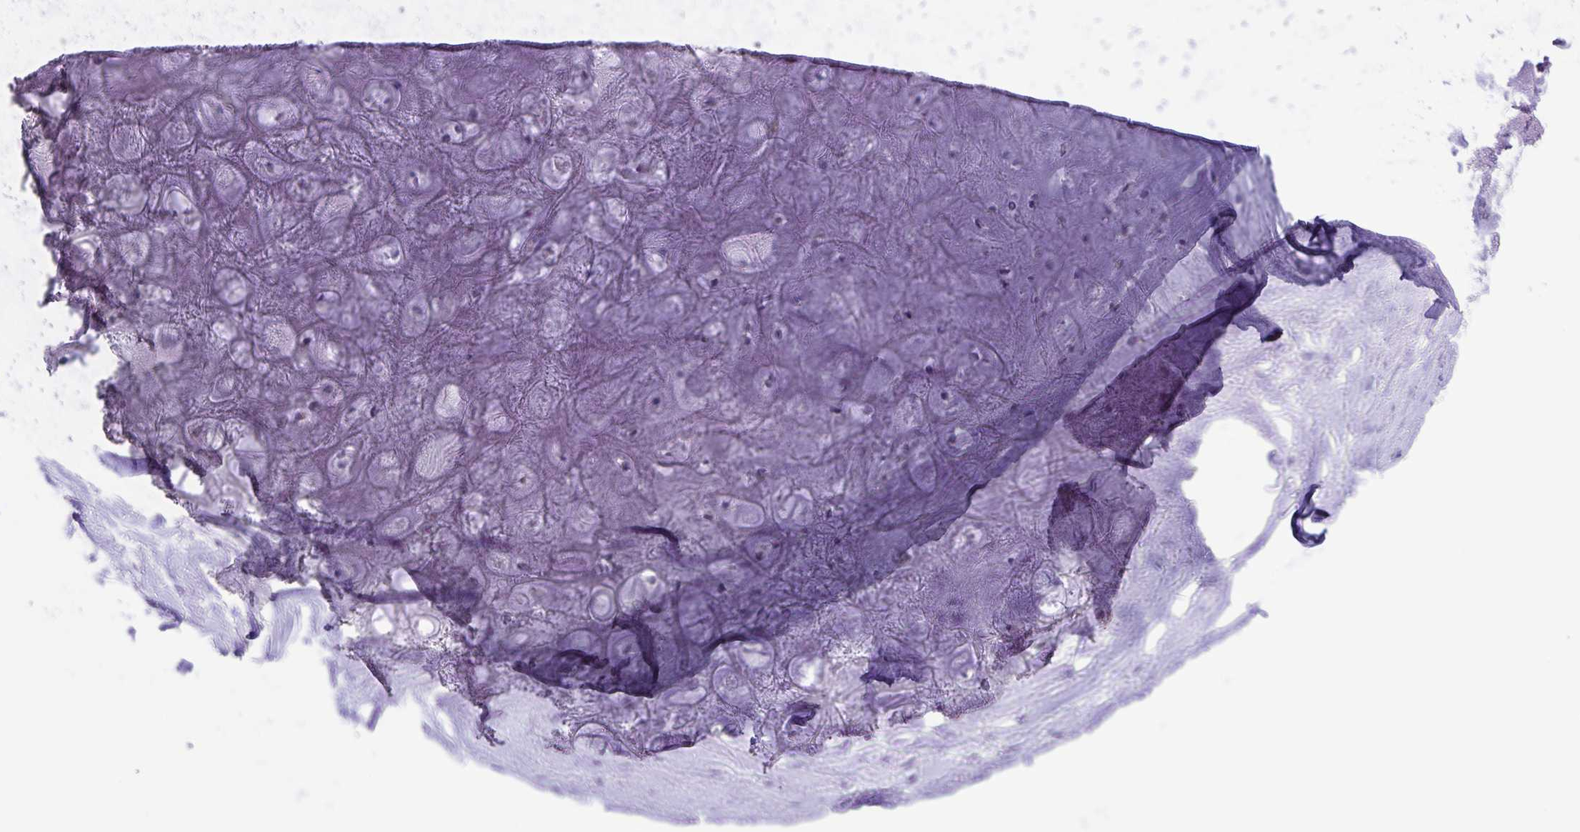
{"staining": {"intensity": "negative", "quantity": "none", "location": "none"}, "tissue": "soft tissue", "cell_type": "Chondrocytes", "image_type": "normal", "snomed": [{"axis": "morphology", "description": "Normal tissue, NOS"}, {"axis": "topography", "description": "Lymph node"}, {"axis": "topography", "description": "Cartilage tissue"}, {"axis": "topography", "description": "Nasopharynx"}], "caption": "DAB (3,3'-diaminobenzidine) immunohistochemical staining of unremarkable human soft tissue demonstrates no significant expression in chondrocytes.", "gene": "CAPSL", "patient": {"sex": "male", "age": 63}}